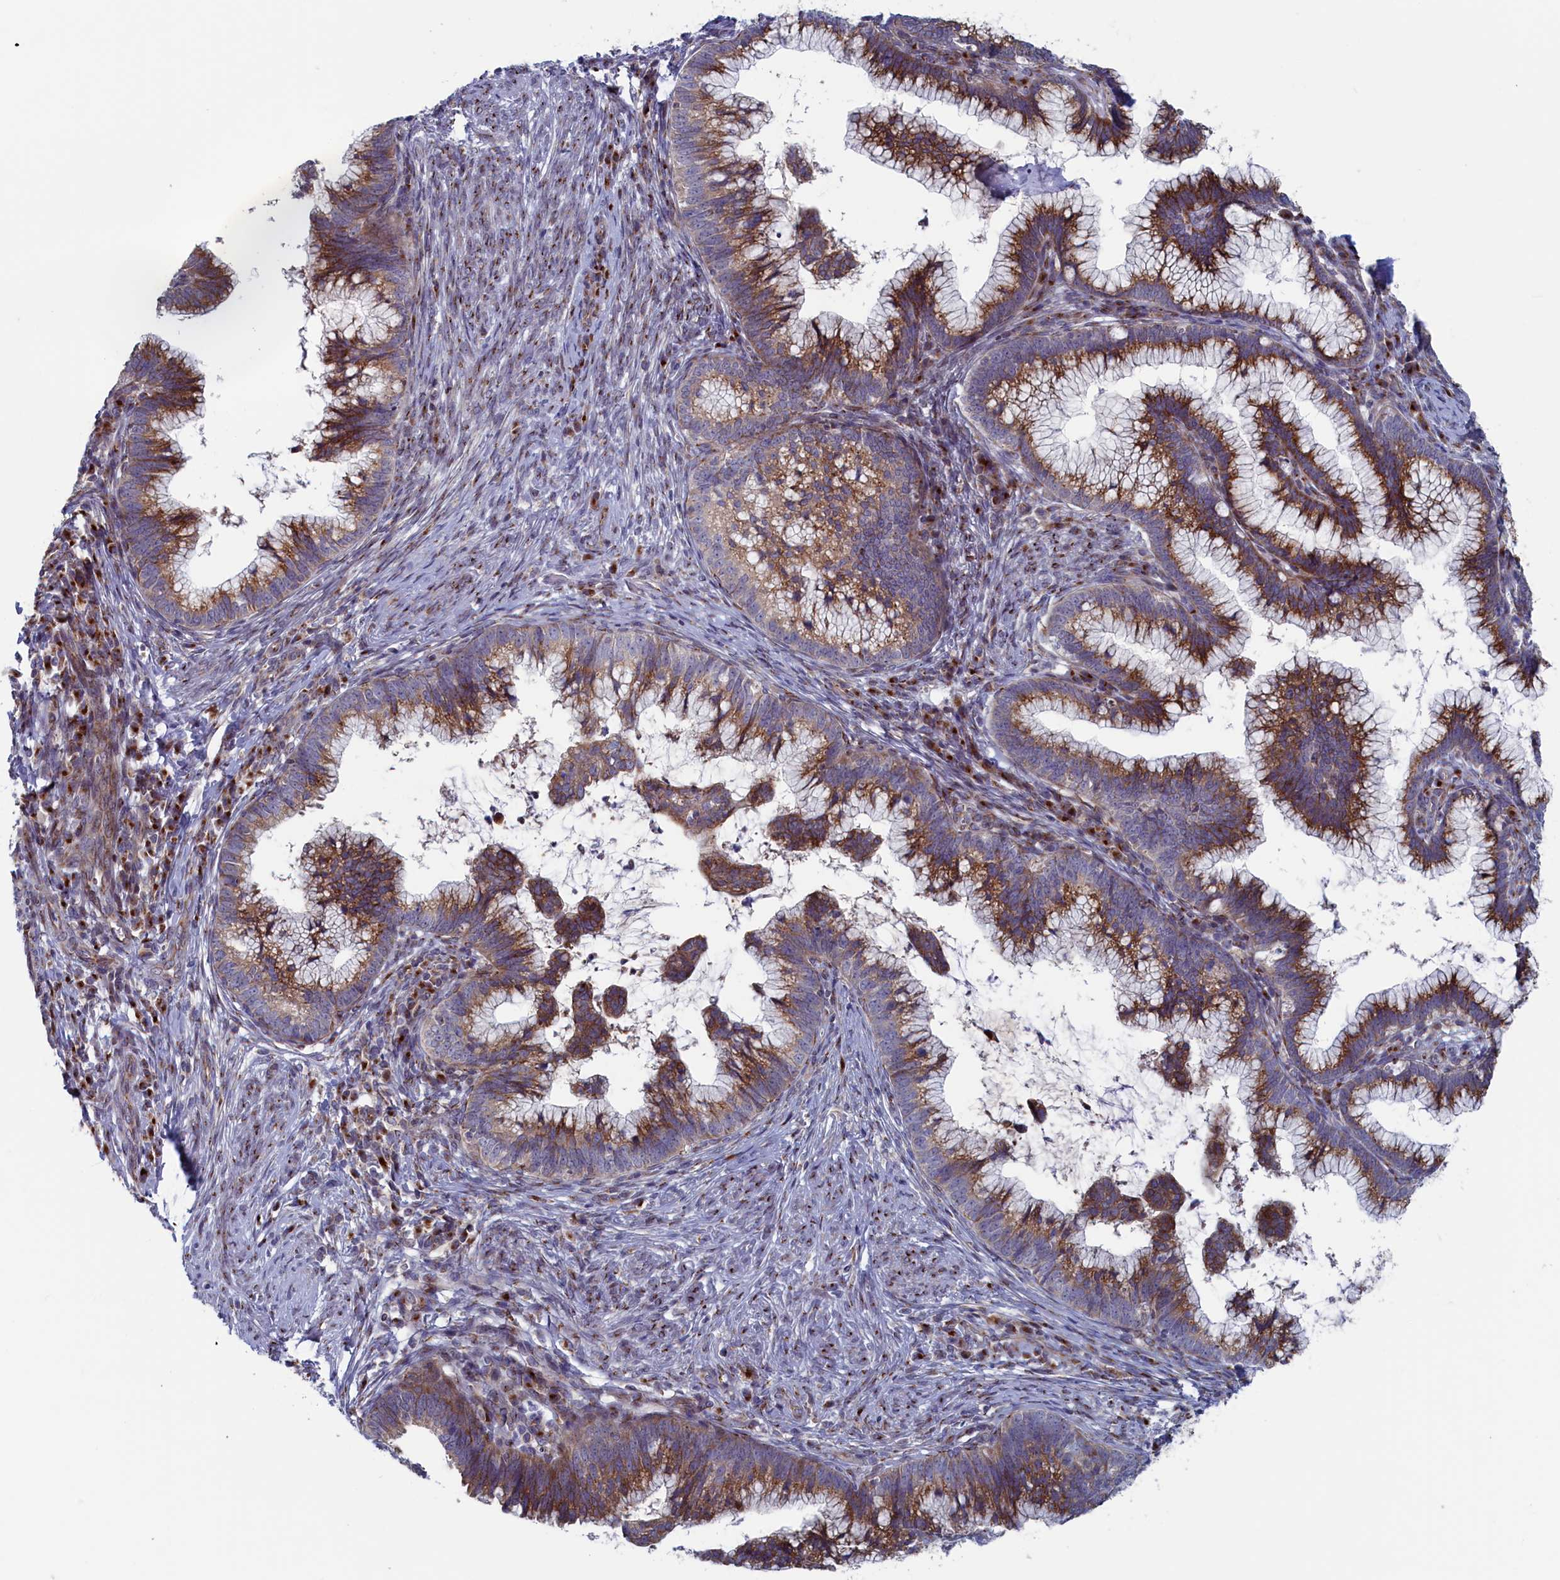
{"staining": {"intensity": "moderate", "quantity": ">75%", "location": "cytoplasmic/membranous"}, "tissue": "cervical cancer", "cell_type": "Tumor cells", "image_type": "cancer", "snomed": [{"axis": "morphology", "description": "Adenocarcinoma, NOS"}, {"axis": "topography", "description": "Cervix"}], "caption": "Moderate cytoplasmic/membranous protein positivity is present in about >75% of tumor cells in adenocarcinoma (cervical).", "gene": "MTFMT", "patient": {"sex": "female", "age": 36}}